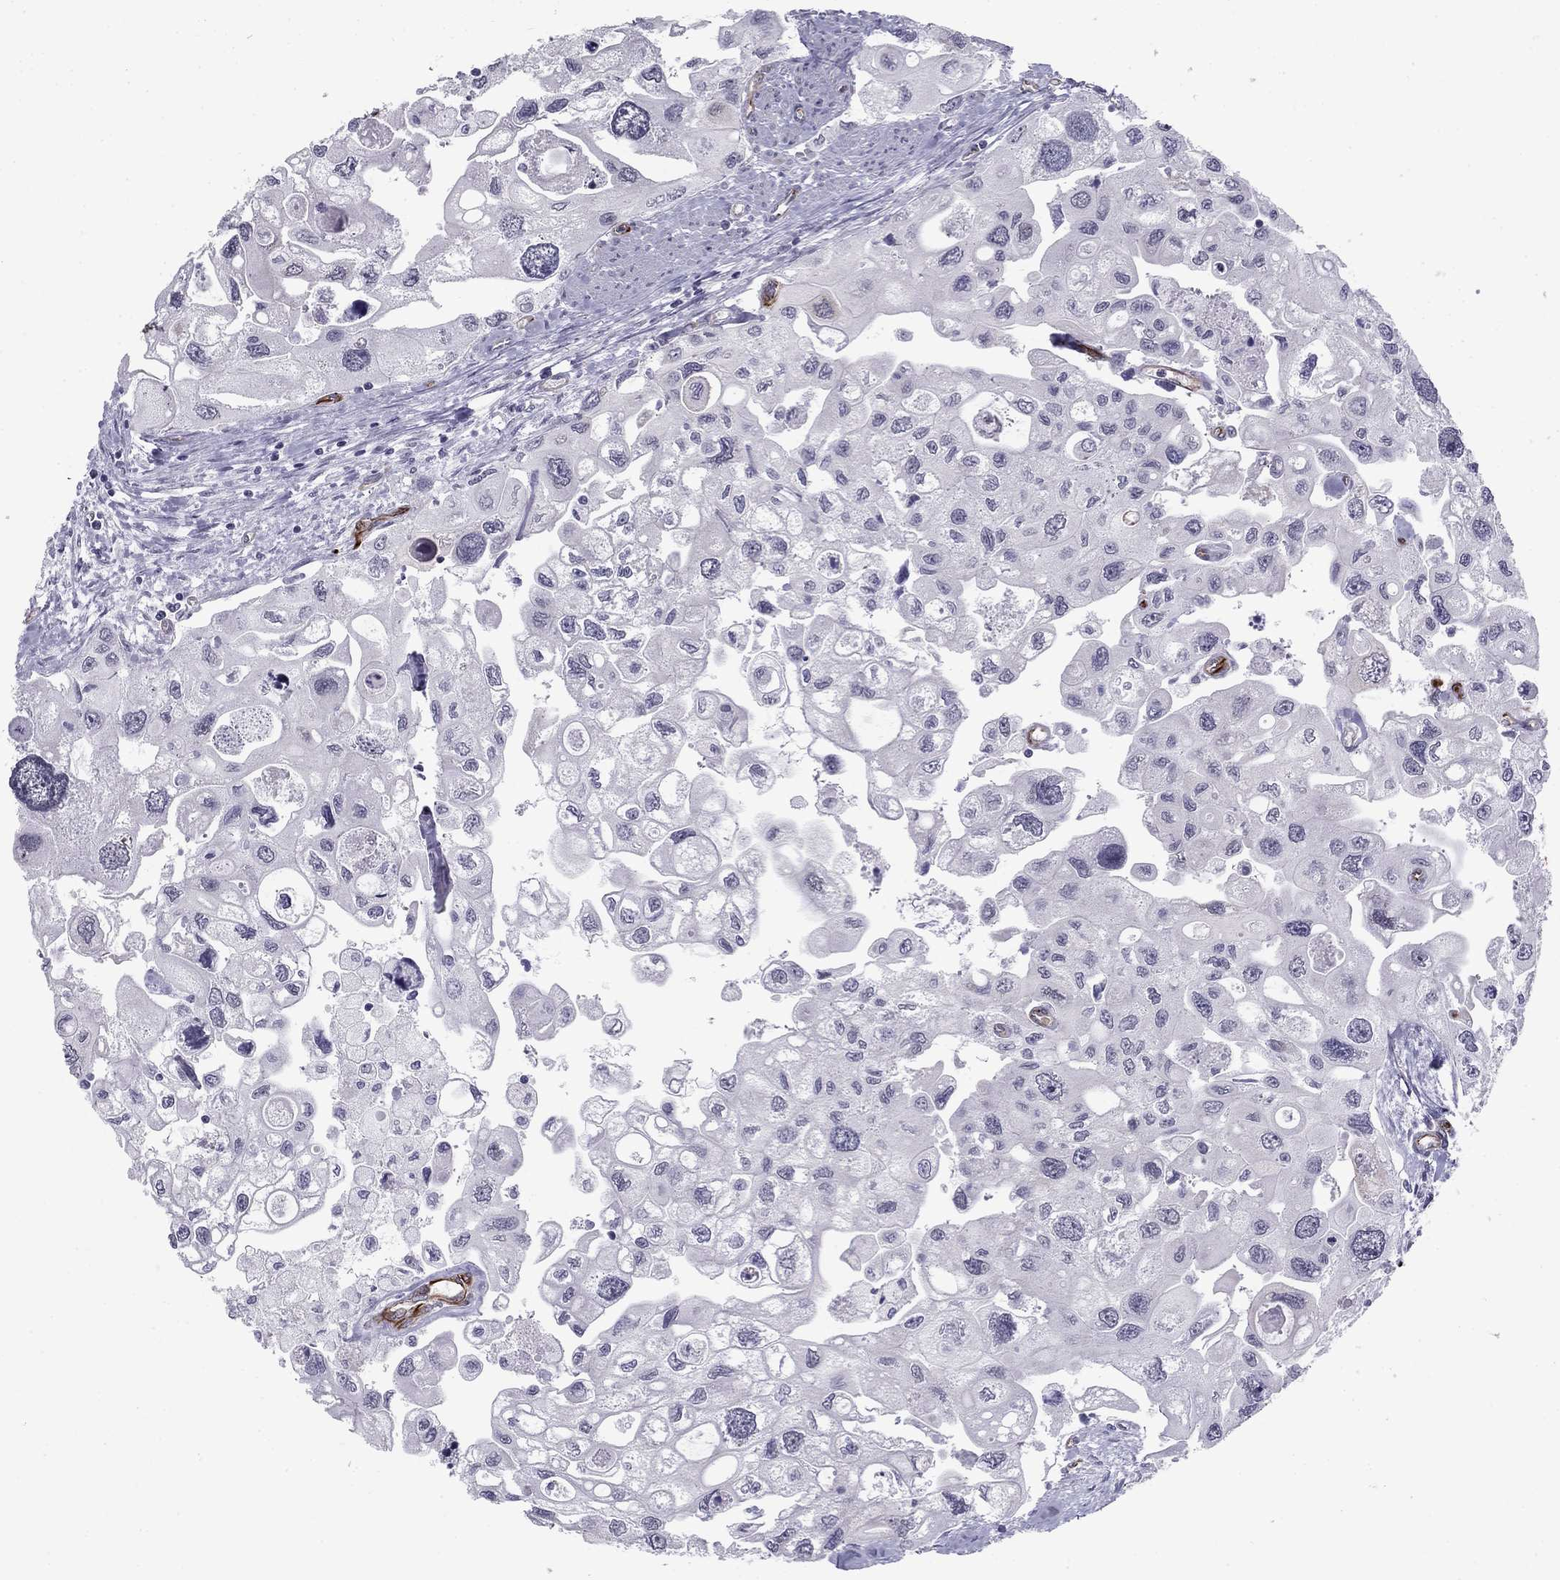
{"staining": {"intensity": "negative", "quantity": "none", "location": "none"}, "tissue": "urothelial cancer", "cell_type": "Tumor cells", "image_type": "cancer", "snomed": [{"axis": "morphology", "description": "Urothelial carcinoma, High grade"}, {"axis": "topography", "description": "Urinary bladder"}], "caption": "A photomicrograph of human urothelial cancer is negative for staining in tumor cells.", "gene": "ANKS4B", "patient": {"sex": "male", "age": 59}}